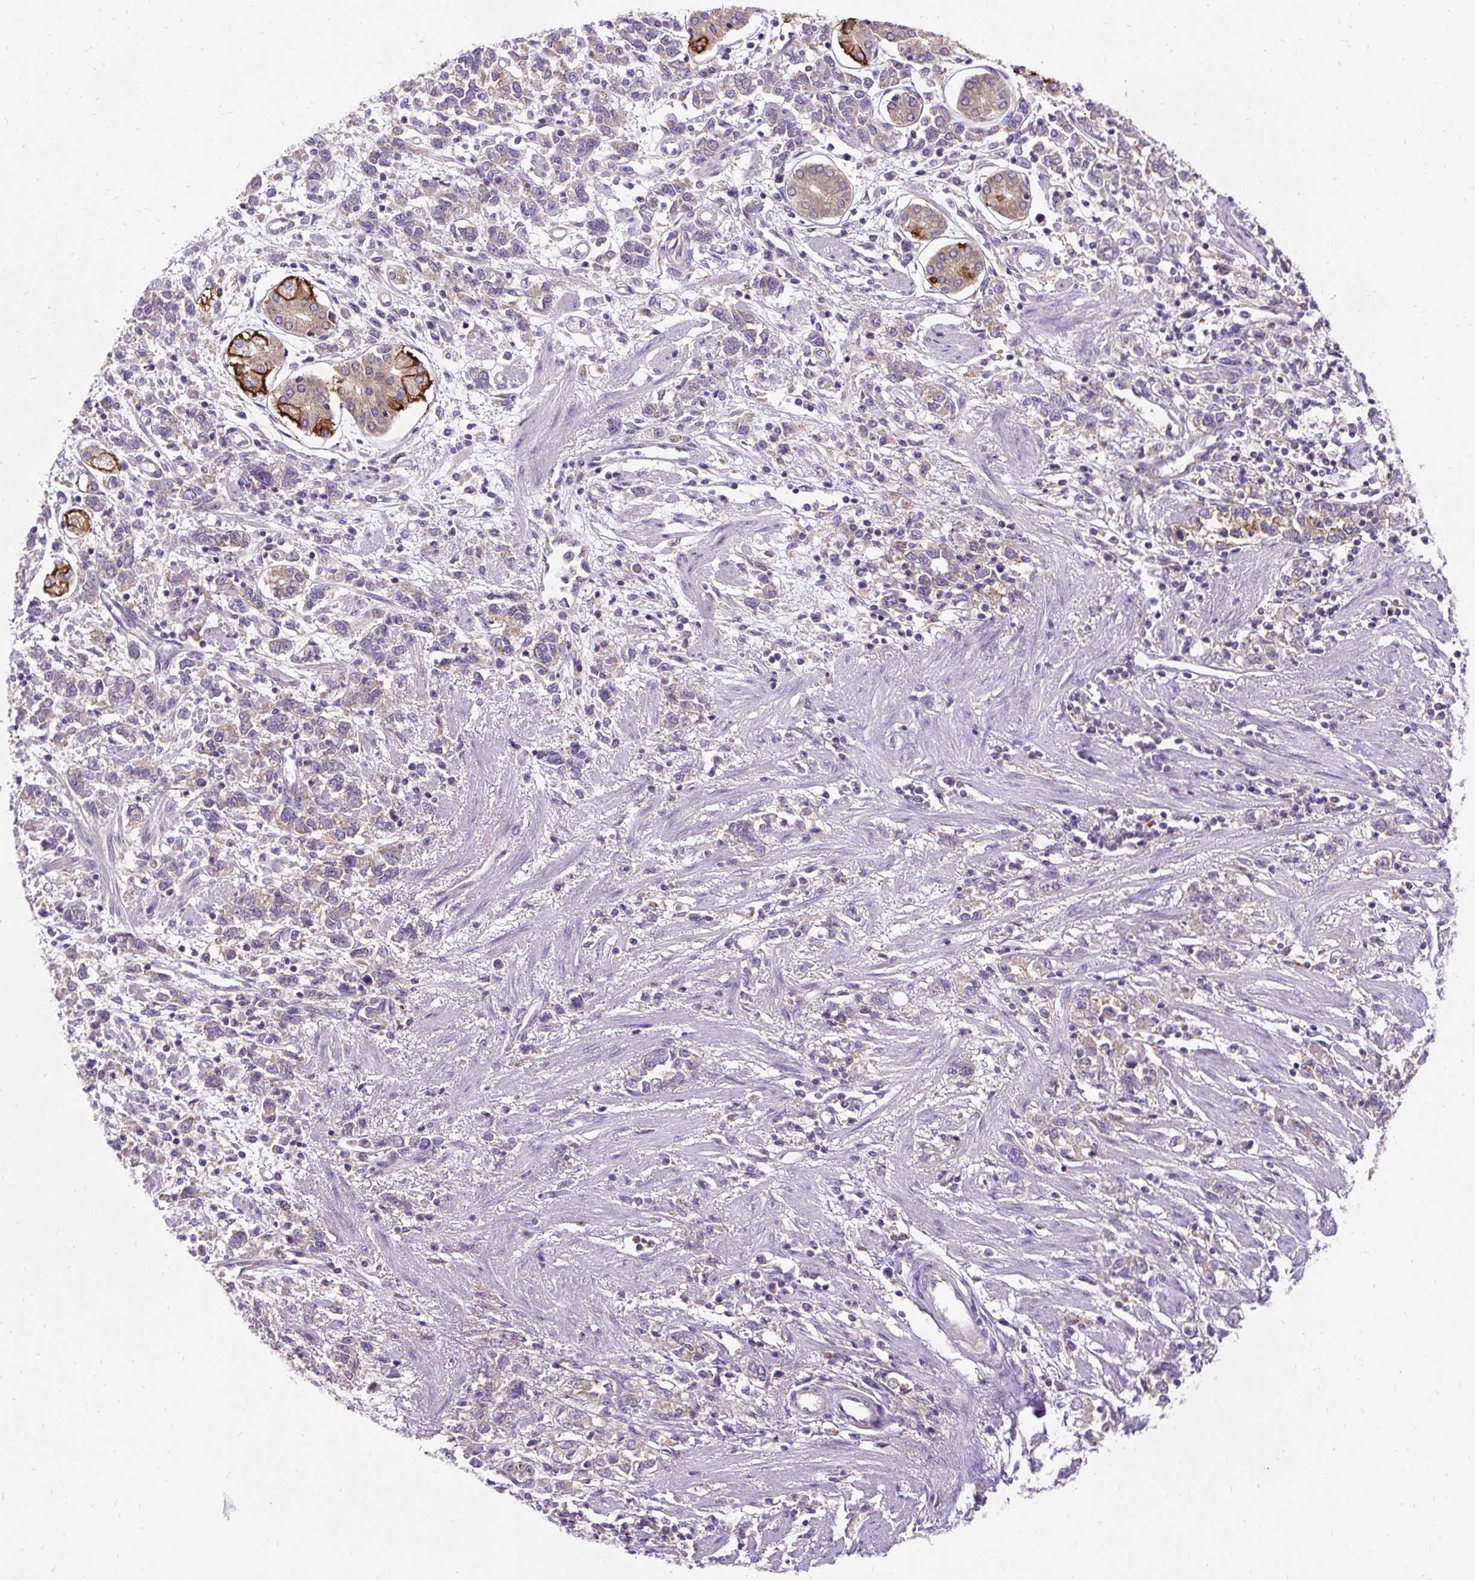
{"staining": {"intensity": "moderate", "quantity": "<25%", "location": "cytoplasmic/membranous"}, "tissue": "stomach cancer", "cell_type": "Tumor cells", "image_type": "cancer", "snomed": [{"axis": "morphology", "description": "Adenocarcinoma, NOS"}, {"axis": "topography", "description": "Stomach"}], "caption": "A histopathology image of stomach cancer (adenocarcinoma) stained for a protein reveals moderate cytoplasmic/membranous brown staining in tumor cells.", "gene": "OR4K15", "patient": {"sex": "female", "age": 76}}